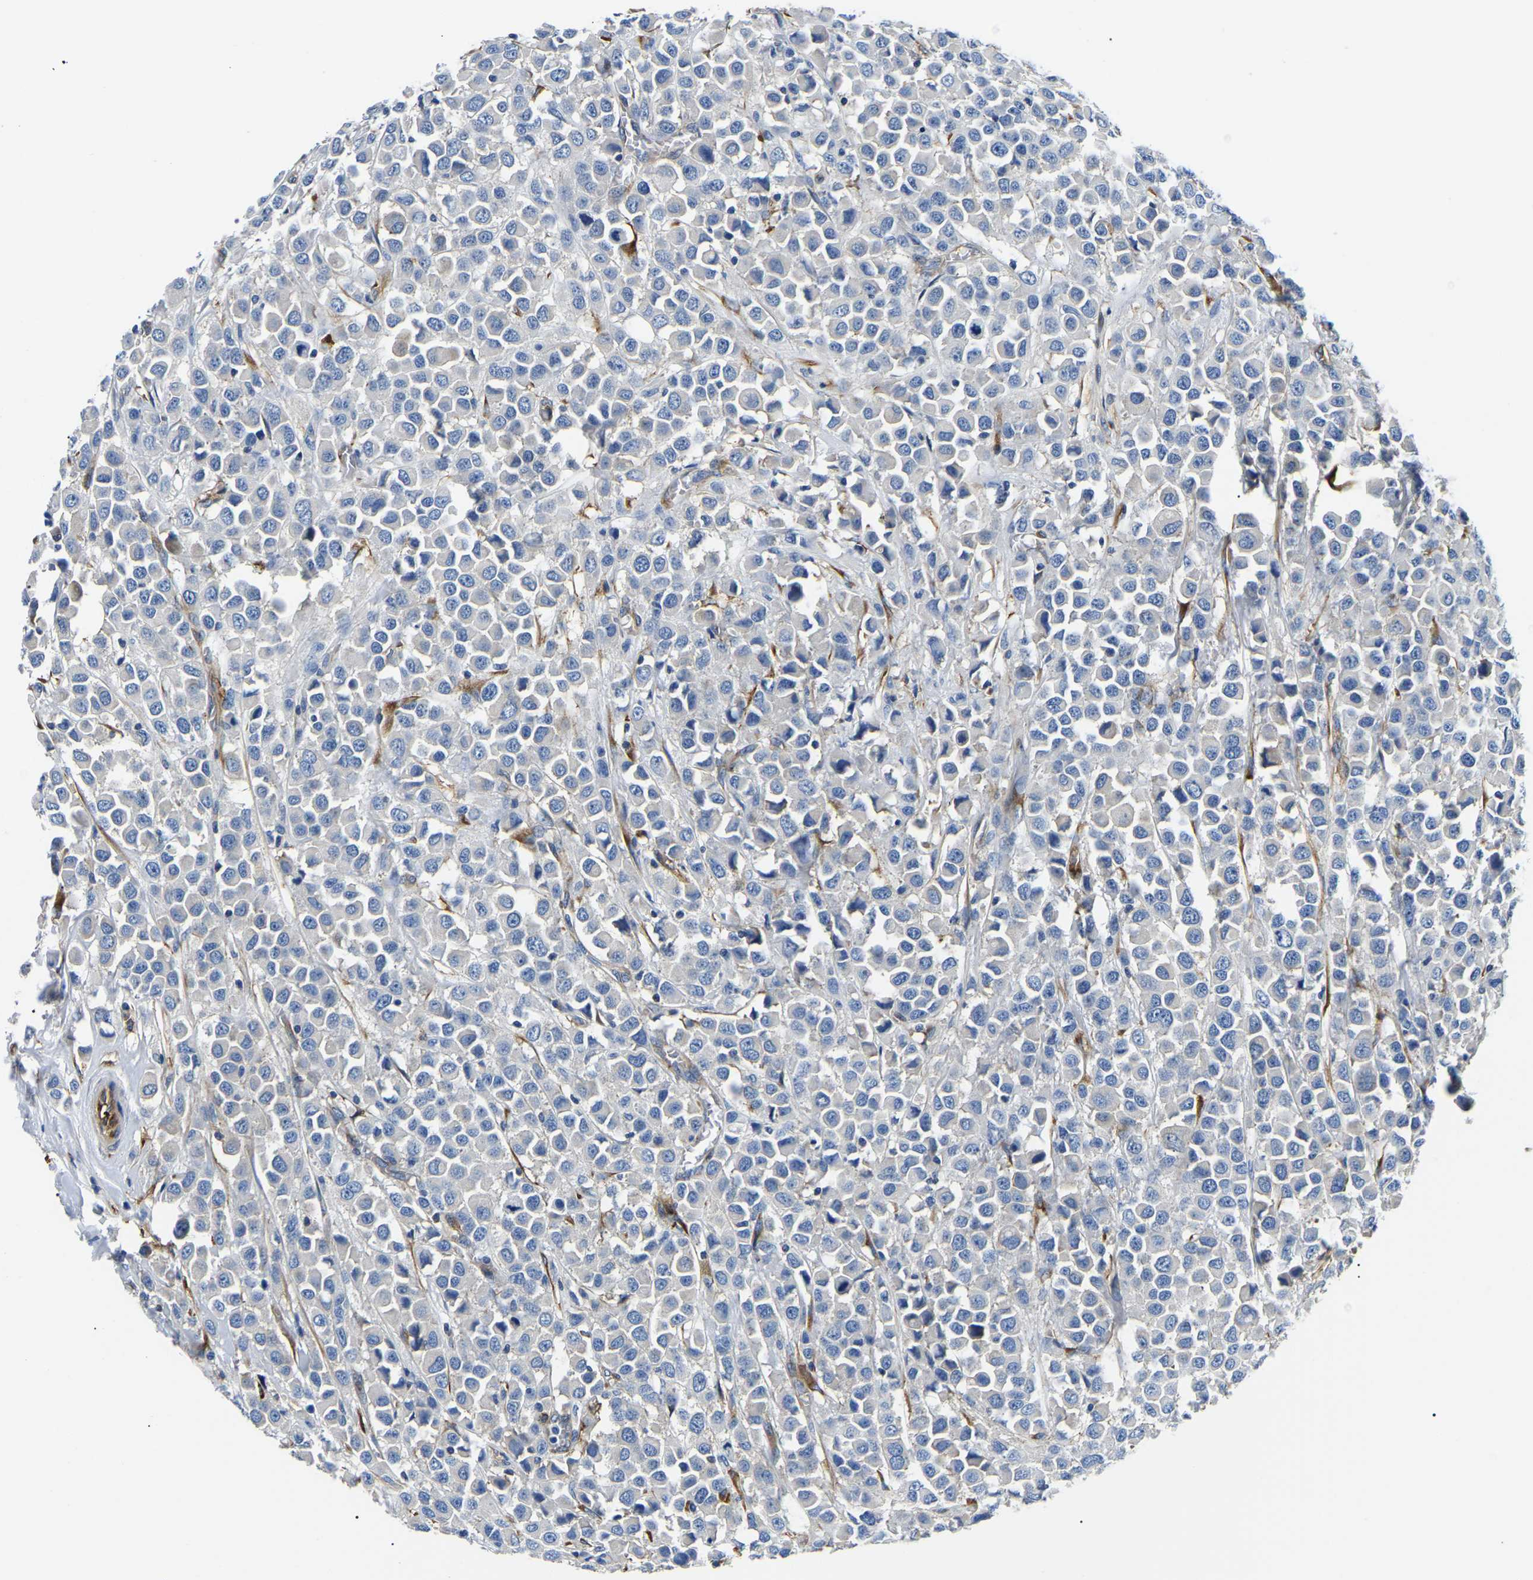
{"staining": {"intensity": "negative", "quantity": "none", "location": "none"}, "tissue": "breast cancer", "cell_type": "Tumor cells", "image_type": "cancer", "snomed": [{"axis": "morphology", "description": "Duct carcinoma"}, {"axis": "topography", "description": "Breast"}], "caption": "This is an IHC micrograph of breast cancer. There is no staining in tumor cells.", "gene": "DUSP8", "patient": {"sex": "female", "age": 61}}